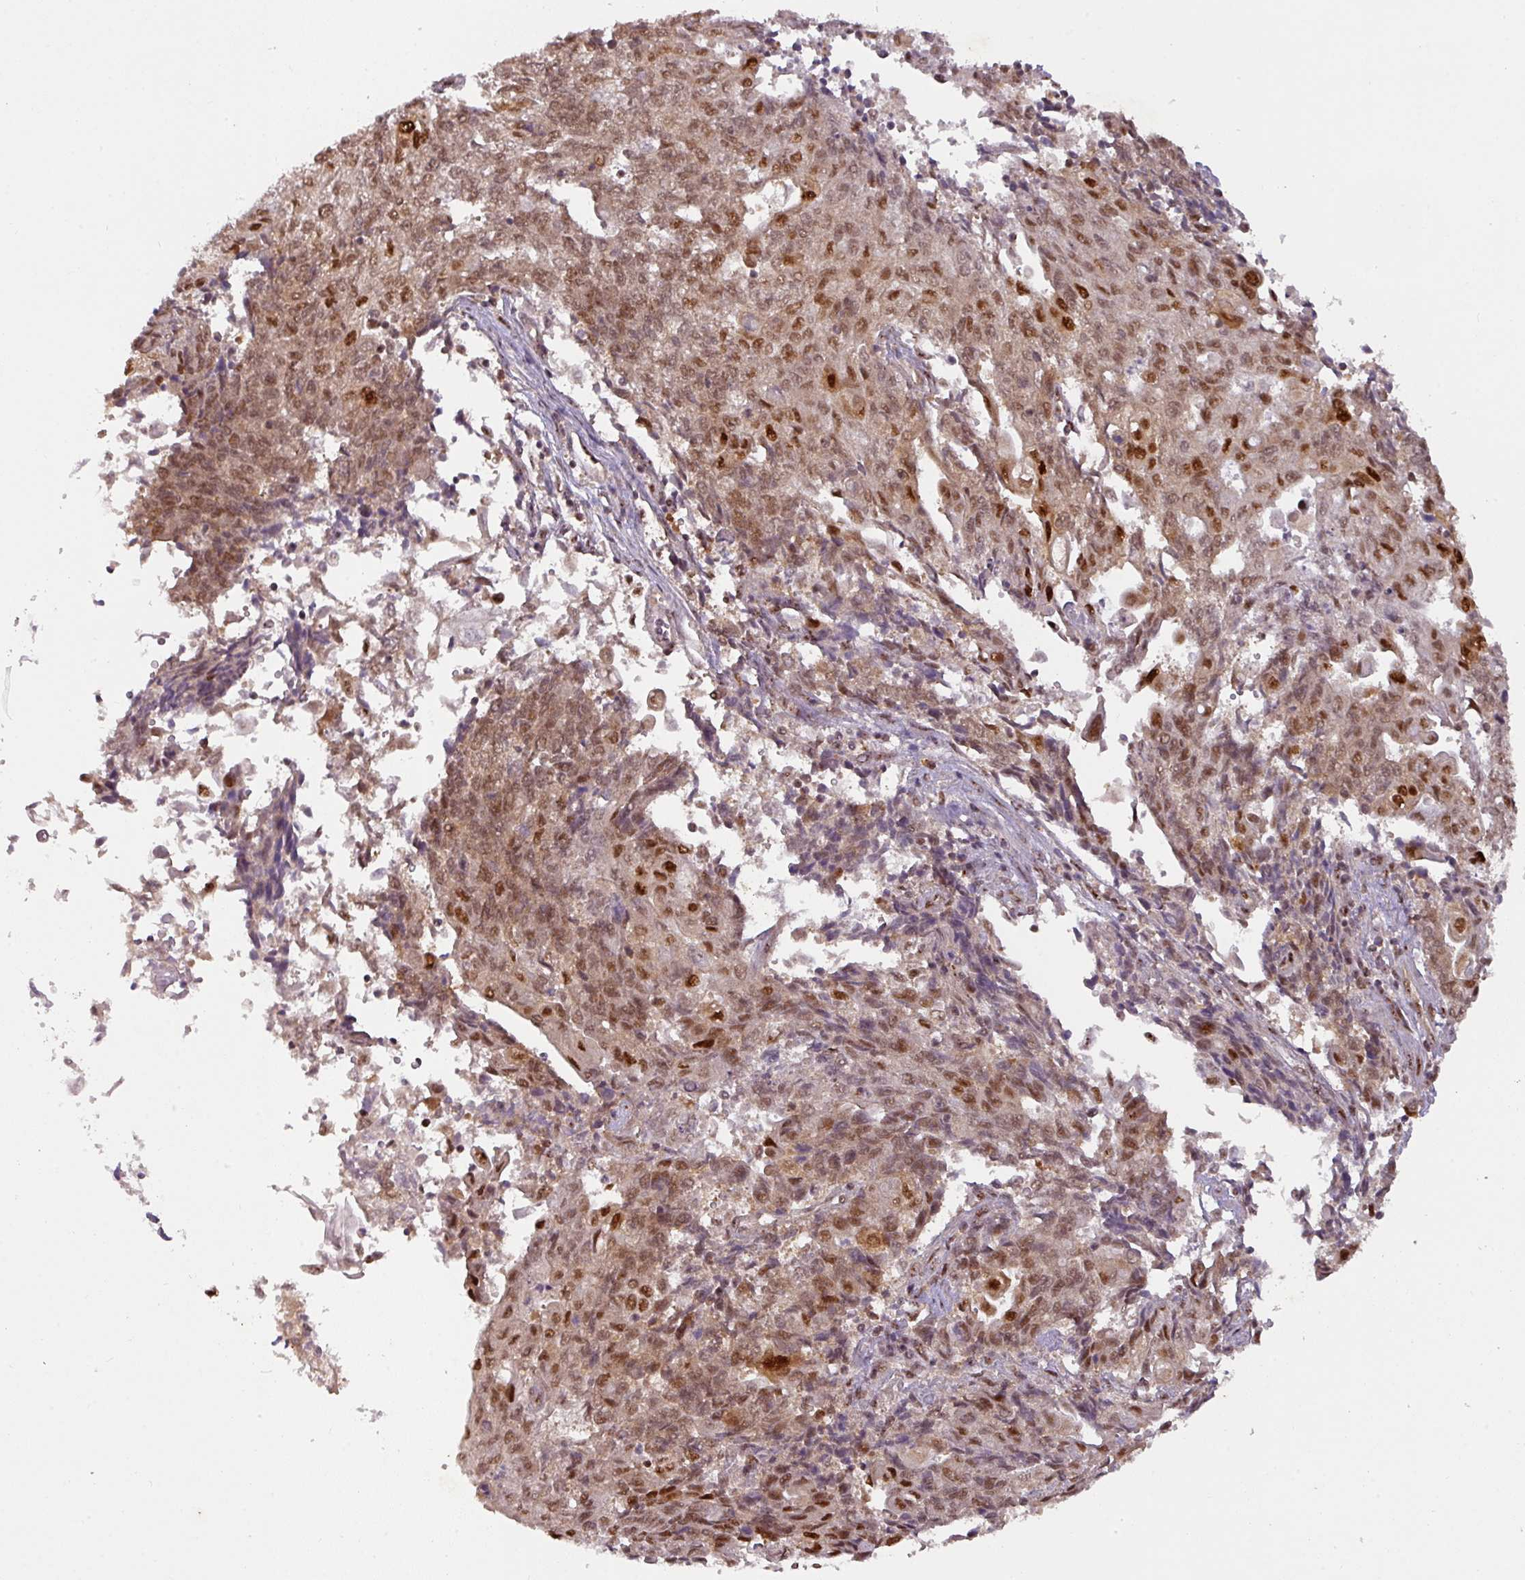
{"staining": {"intensity": "moderate", "quantity": ">75%", "location": "cytoplasmic/membranous,nuclear"}, "tissue": "endometrial cancer", "cell_type": "Tumor cells", "image_type": "cancer", "snomed": [{"axis": "morphology", "description": "Adenocarcinoma, NOS"}, {"axis": "topography", "description": "Endometrium"}], "caption": "A micrograph showing moderate cytoplasmic/membranous and nuclear positivity in approximately >75% of tumor cells in endometrial cancer (adenocarcinoma), as visualized by brown immunohistochemical staining.", "gene": "RANBP9", "patient": {"sex": "female", "age": 54}}